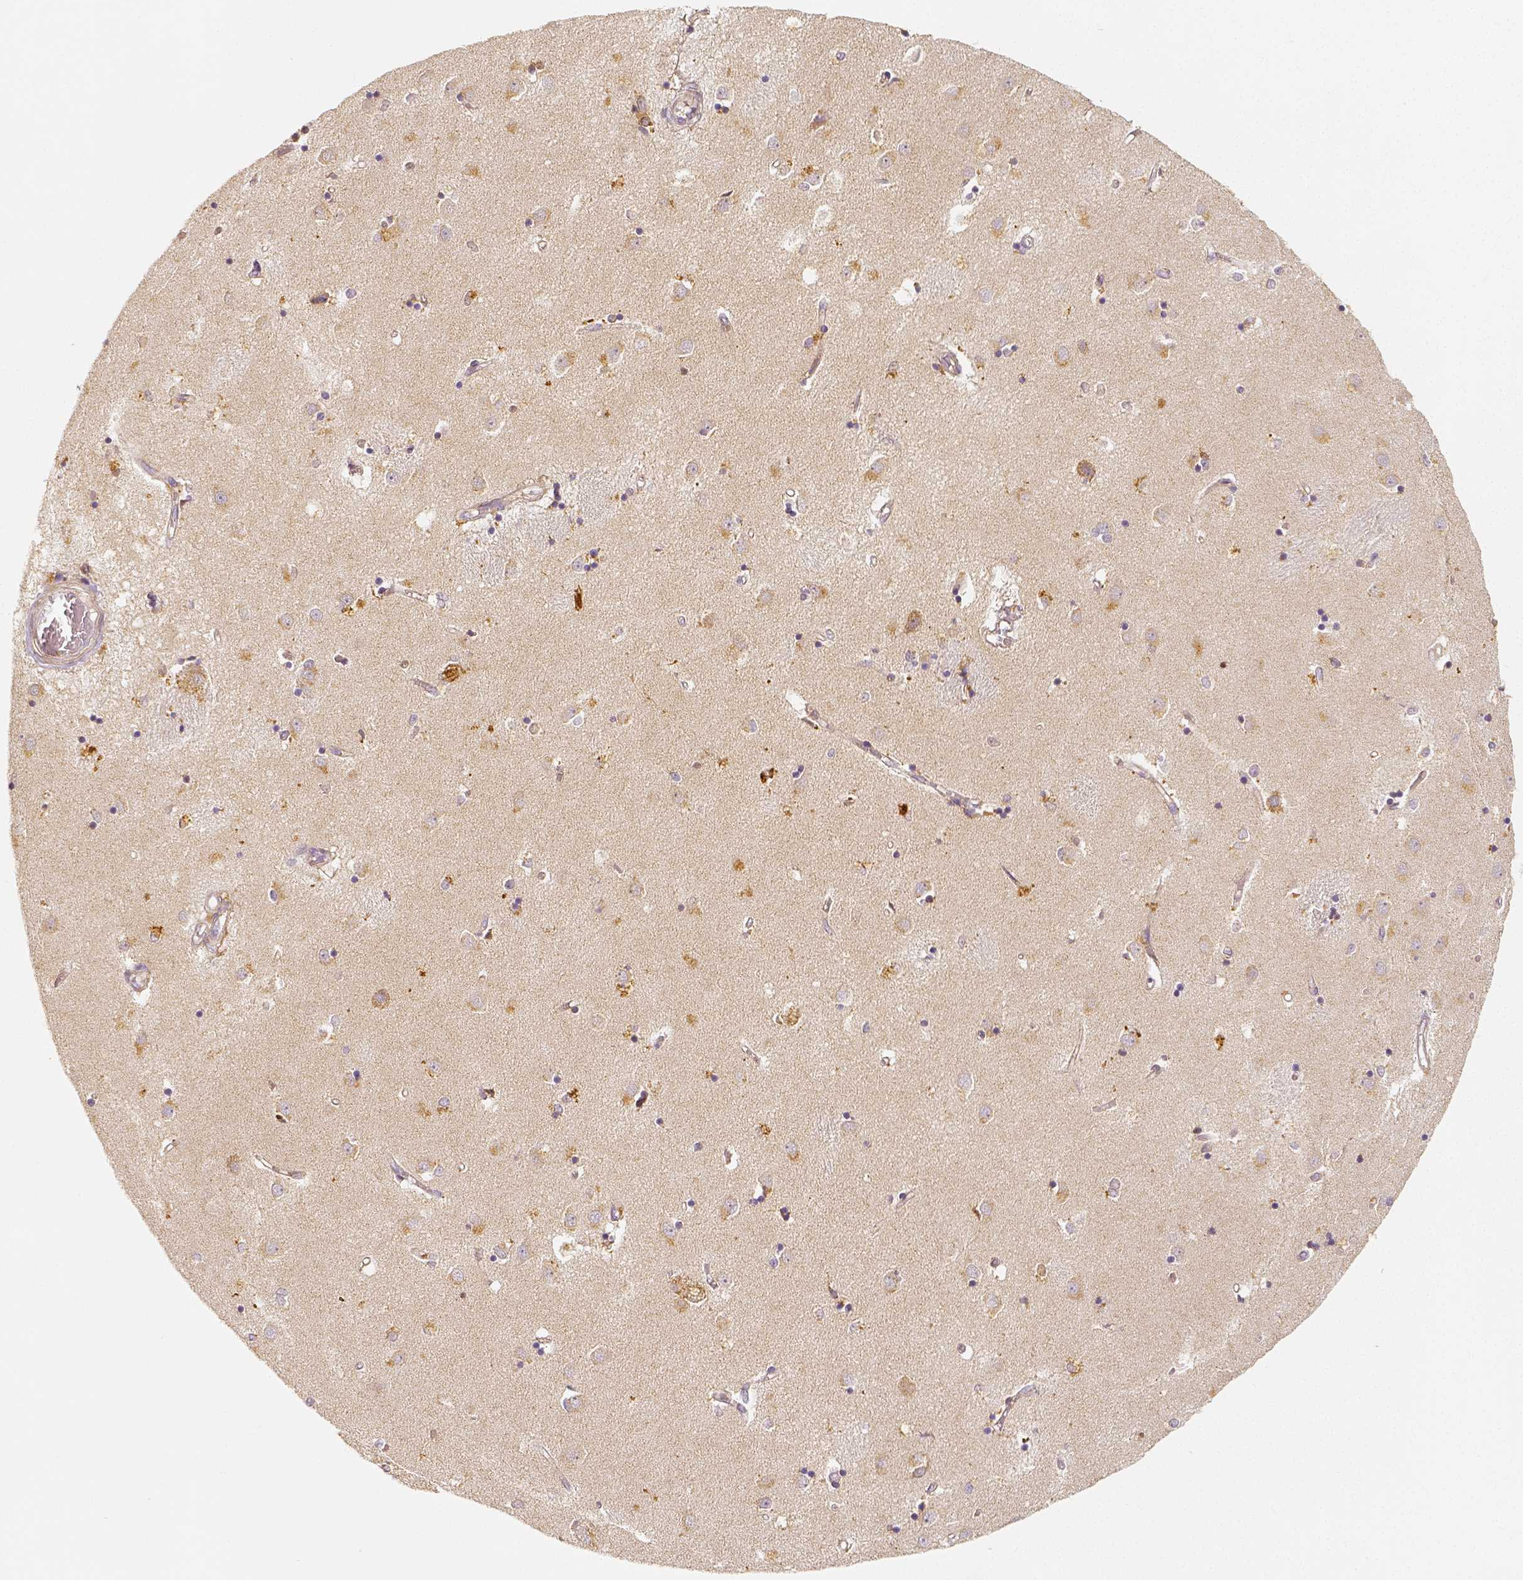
{"staining": {"intensity": "moderate", "quantity": ">75%", "location": "cytoplasmic/membranous"}, "tissue": "caudate", "cell_type": "Glial cells", "image_type": "normal", "snomed": [{"axis": "morphology", "description": "Normal tissue, NOS"}, {"axis": "topography", "description": "Lateral ventricle wall"}], "caption": "This is an image of IHC staining of benign caudate, which shows moderate expression in the cytoplasmic/membranous of glial cells.", "gene": "PGAM5", "patient": {"sex": "male", "age": 54}}